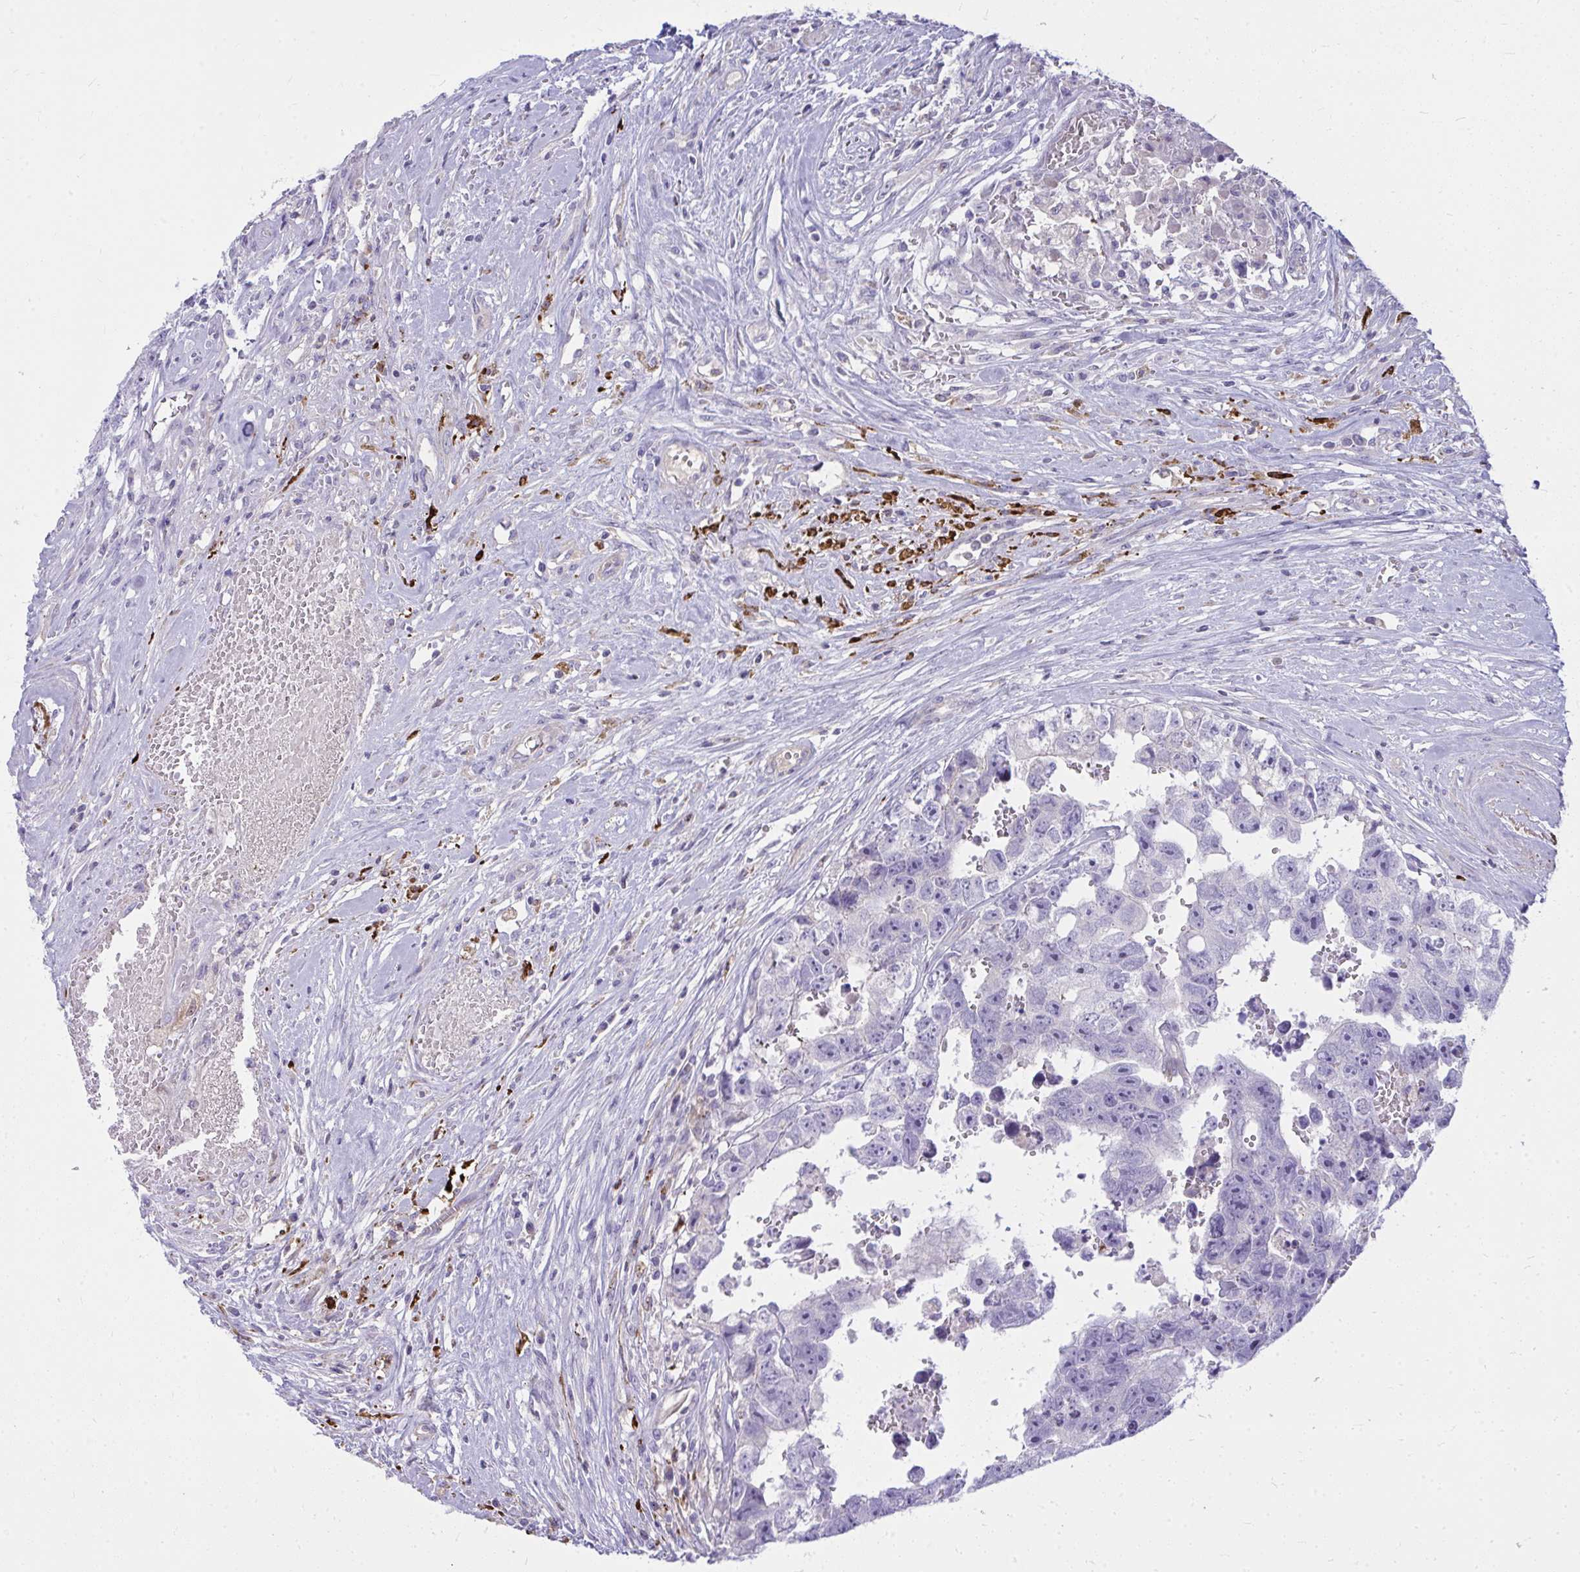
{"staining": {"intensity": "negative", "quantity": "none", "location": "none"}, "tissue": "testis cancer", "cell_type": "Tumor cells", "image_type": "cancer", "snomed": [{"axis": "morphology", "description": "Carcinoma, Embryonal, NOS"}, {"axis": "topography", "description": "Testis"}], "caption": "There is no significant expression in tumor cells of testis cancer.", "gene": "LRRC36", "patient": {"sex": "male", "age": 22}}